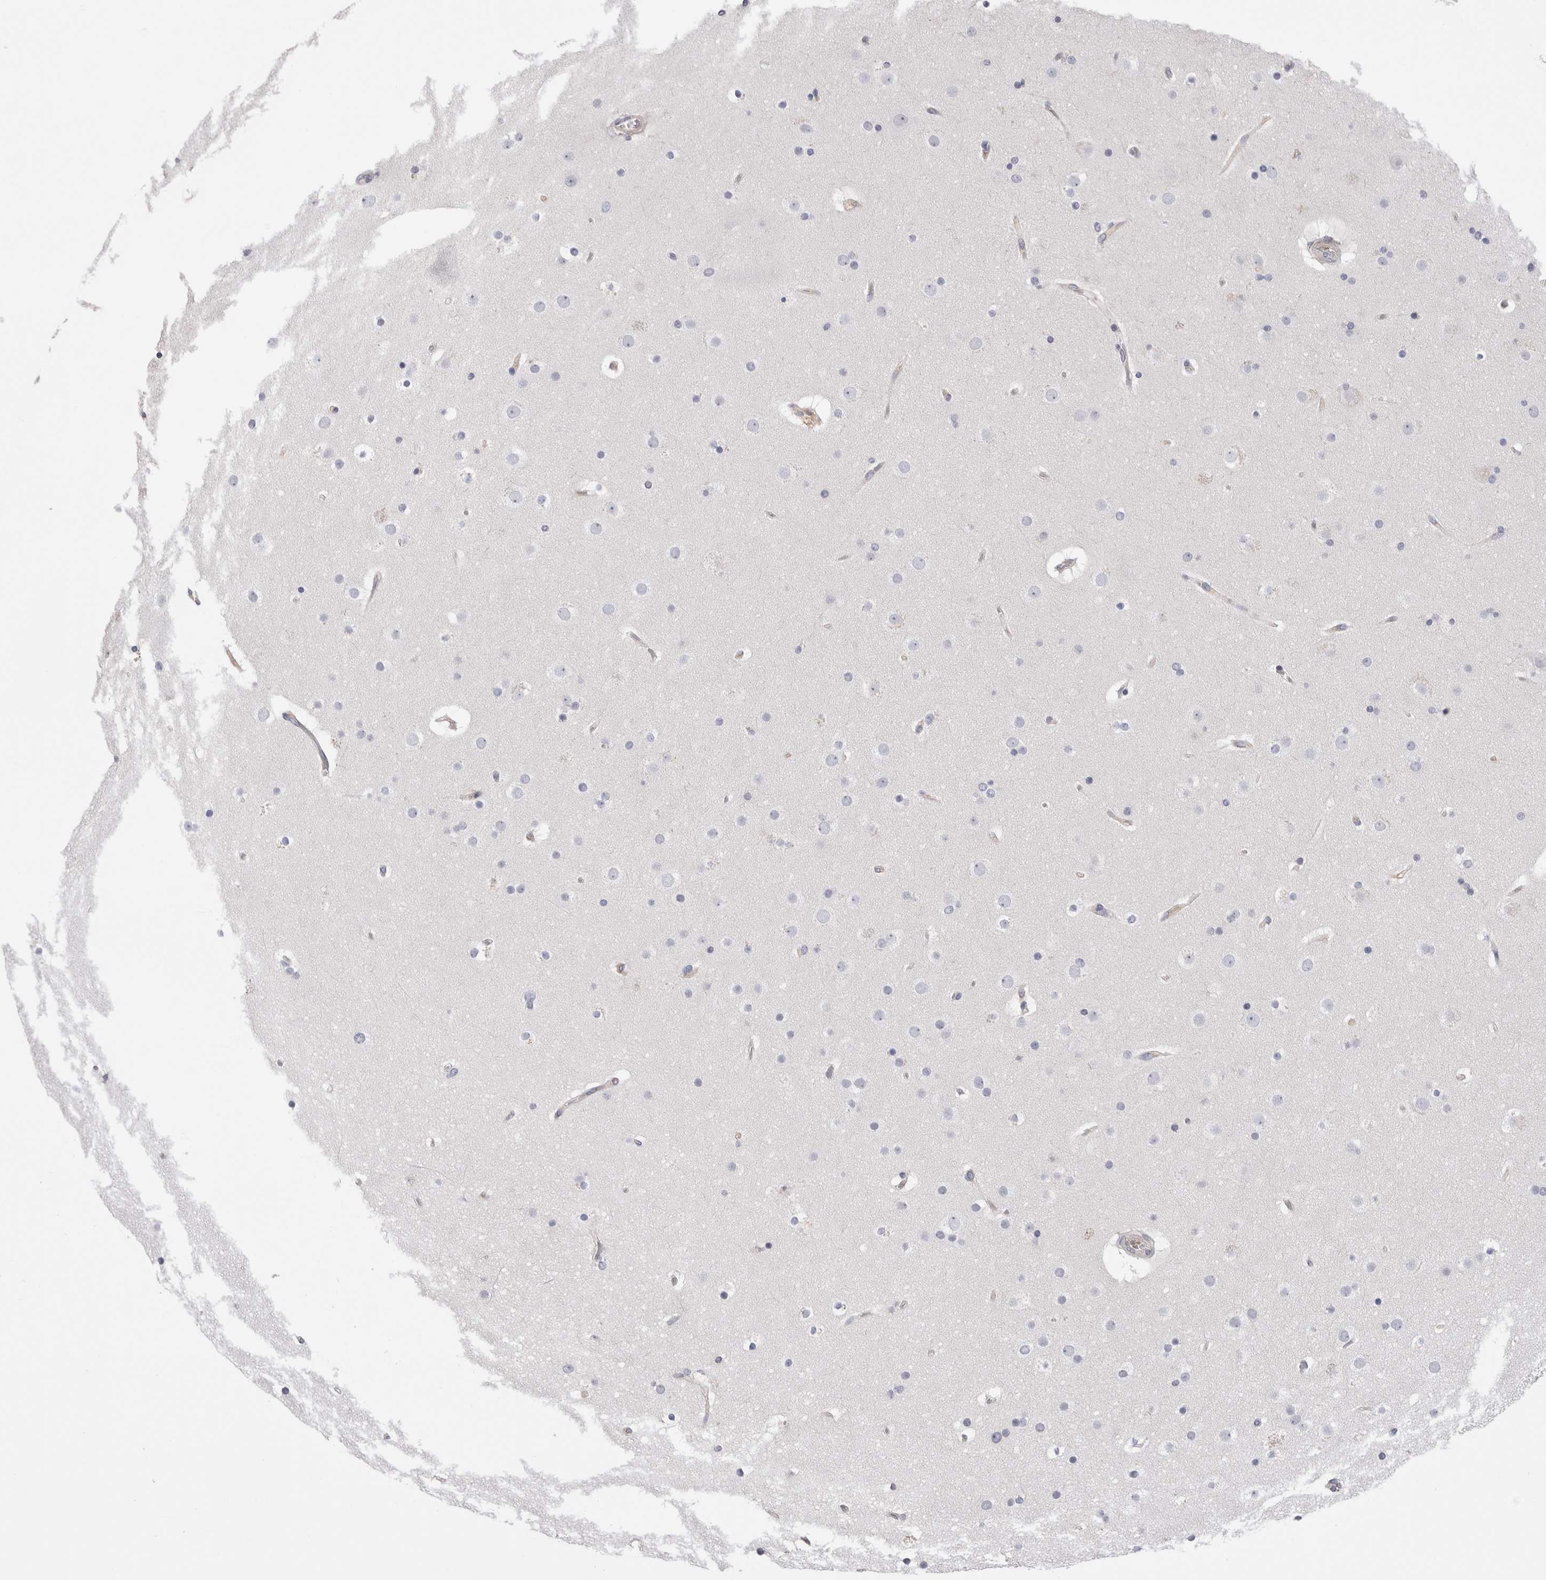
{"staining": {"intensity": "negative", "quantity": "none", "location": "none"}, "tissue": "cerebral cortex", "cell_type": "Endothelial cells", "image_type": "normal", "snomed": [{"axis": "morphology", "description": "Normal tissue, NOS"}, {"axis": "topography", "description": "Cerebral cortex"}], "caption": "The immunohistochemistry micrograph has no significant positivity in endothelial cells of cerebral cortex.", "gene": "RAB11FIP1", "patient": {"sex": "male", "age": 57}}